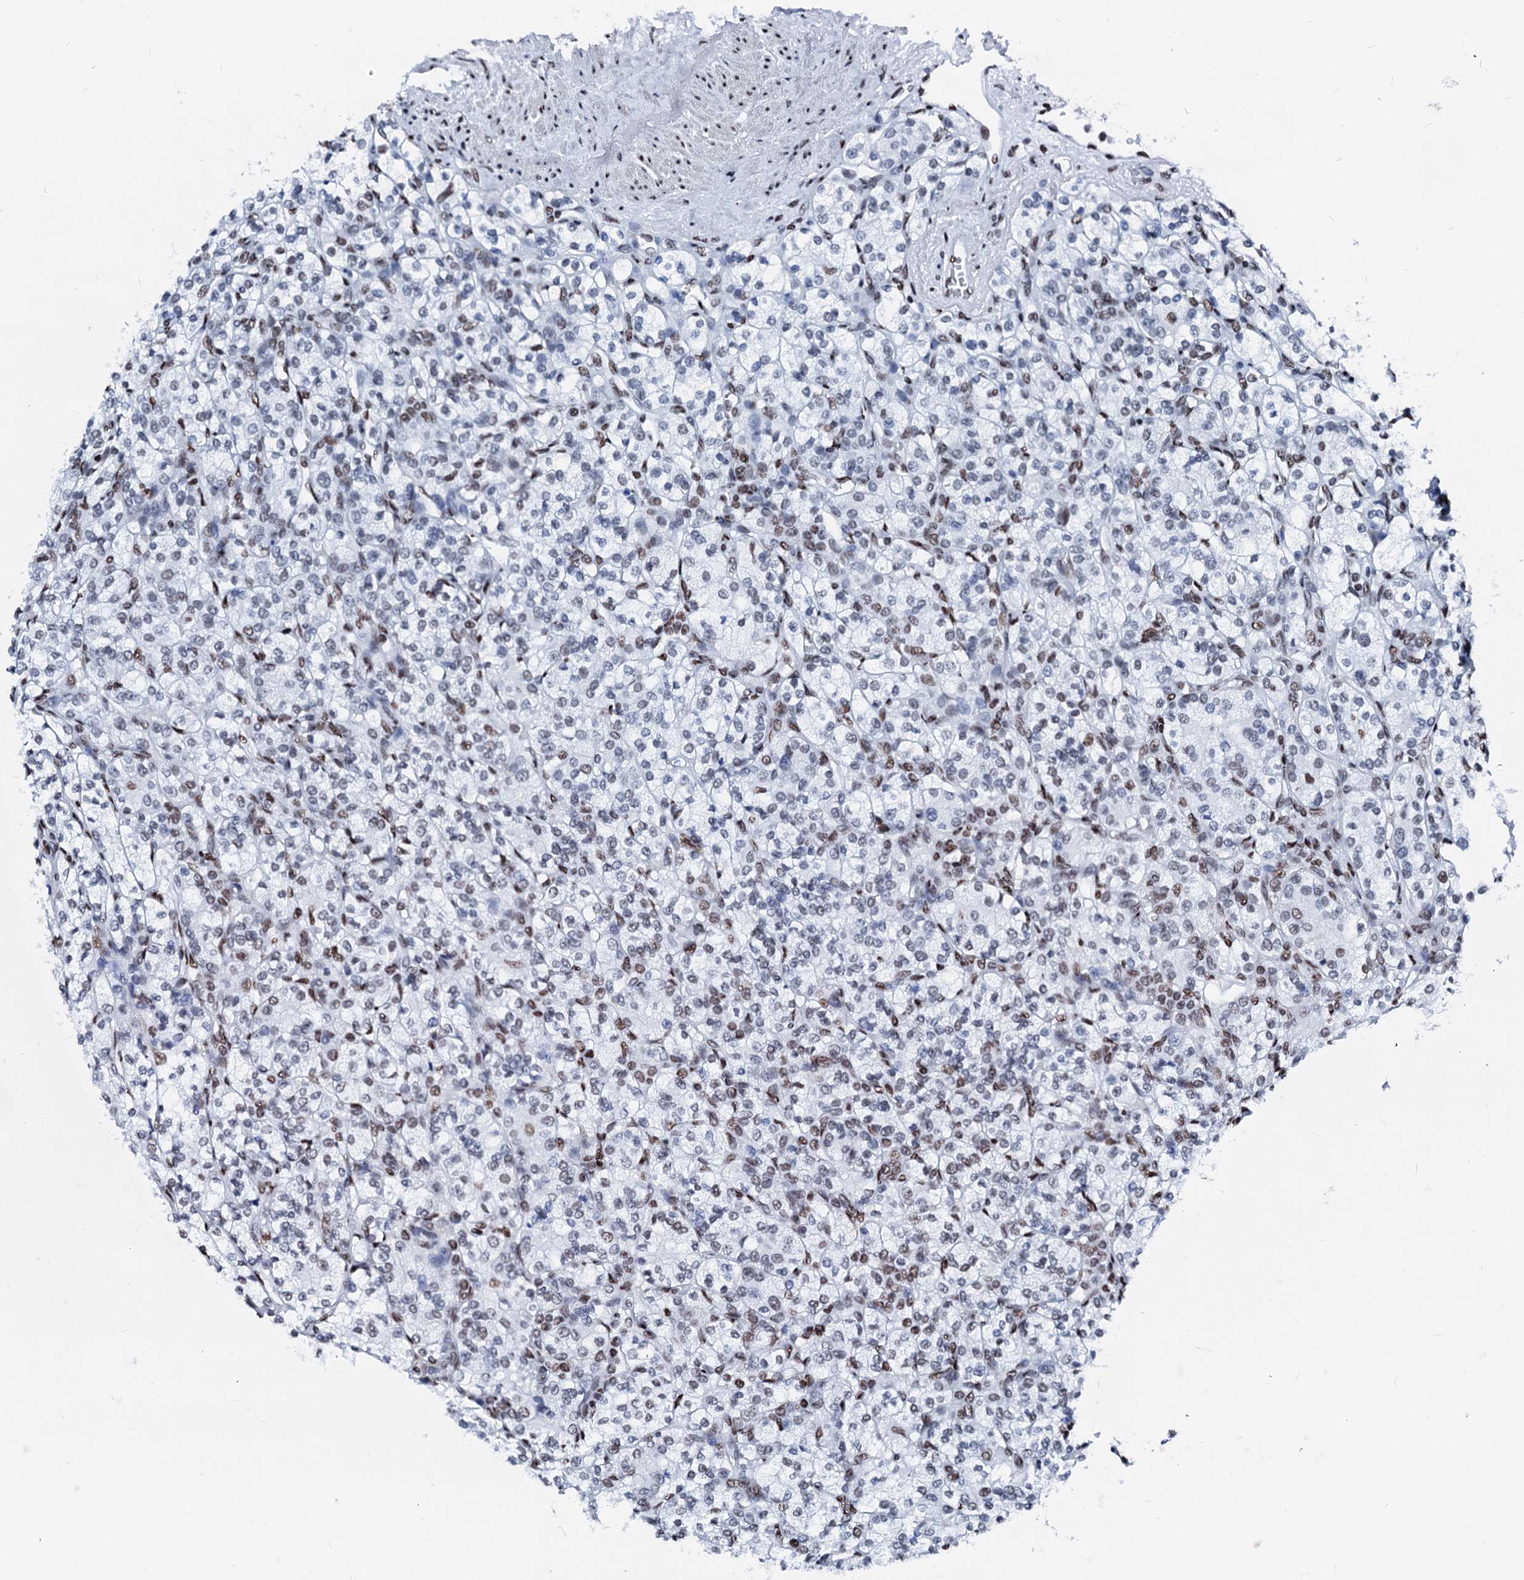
{"staining": {"intensity": "moderate", "quantity": "<25%", "location": "nuclear"}, "tissue": "renal cancer", "cell_type": "Tumor cells", "image_type": "cancer", "snomed": [{"axis": "morphology", "description": "Adenocarcinoma, NOS"}, {"axis": "topography", "description": "Kidney"}], "caption": "The histopathology image shows staining of renal adenocarcinoma, revealing moderate nuclear protein staining (brown color) within tumor cells. Ihc stains the protein in brown and the nuclei are stained blue.", "gene": "RALY", "patient": {"sex": "male", "age": 77}}